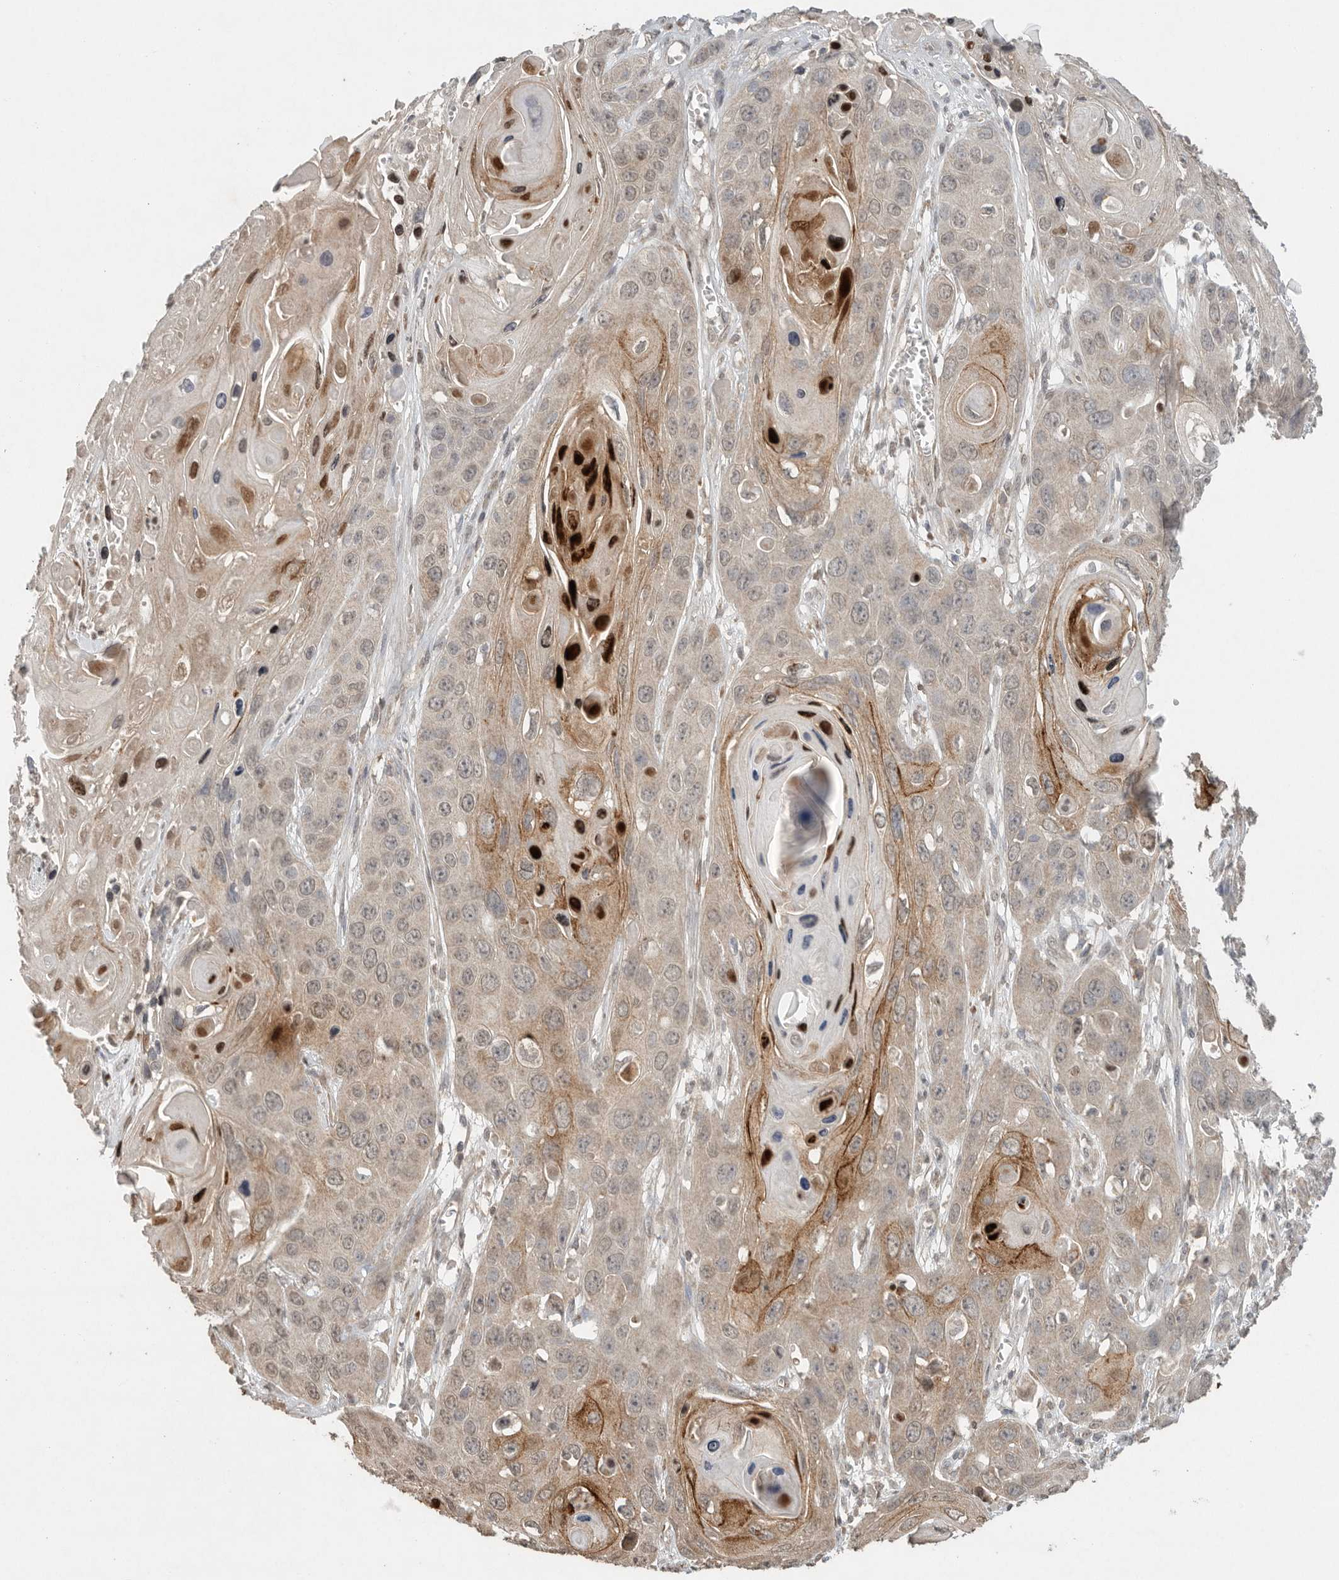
{"staining": {"intensity": "strong", "quantity": "<25%", "location": "cytoplasmic/membranous,nuclear"}, "tissue": "skin cancer", "cell_type": "Tumor cells", "image_type": "cancer", "snomed": [{"axis": "morphology", "description": "Squamous cell carcinoma, NOS"}, {"axis": "topography", "description": "Skin"}], "caption": "The photomicrograph shows staining of skin cancer, revealing strong cytoplasmic/membranous and nuclear protein positivity (brown color) within tumor cells.", "gene": "KLK5", "patient": {"sex": "male", "age": 55}}